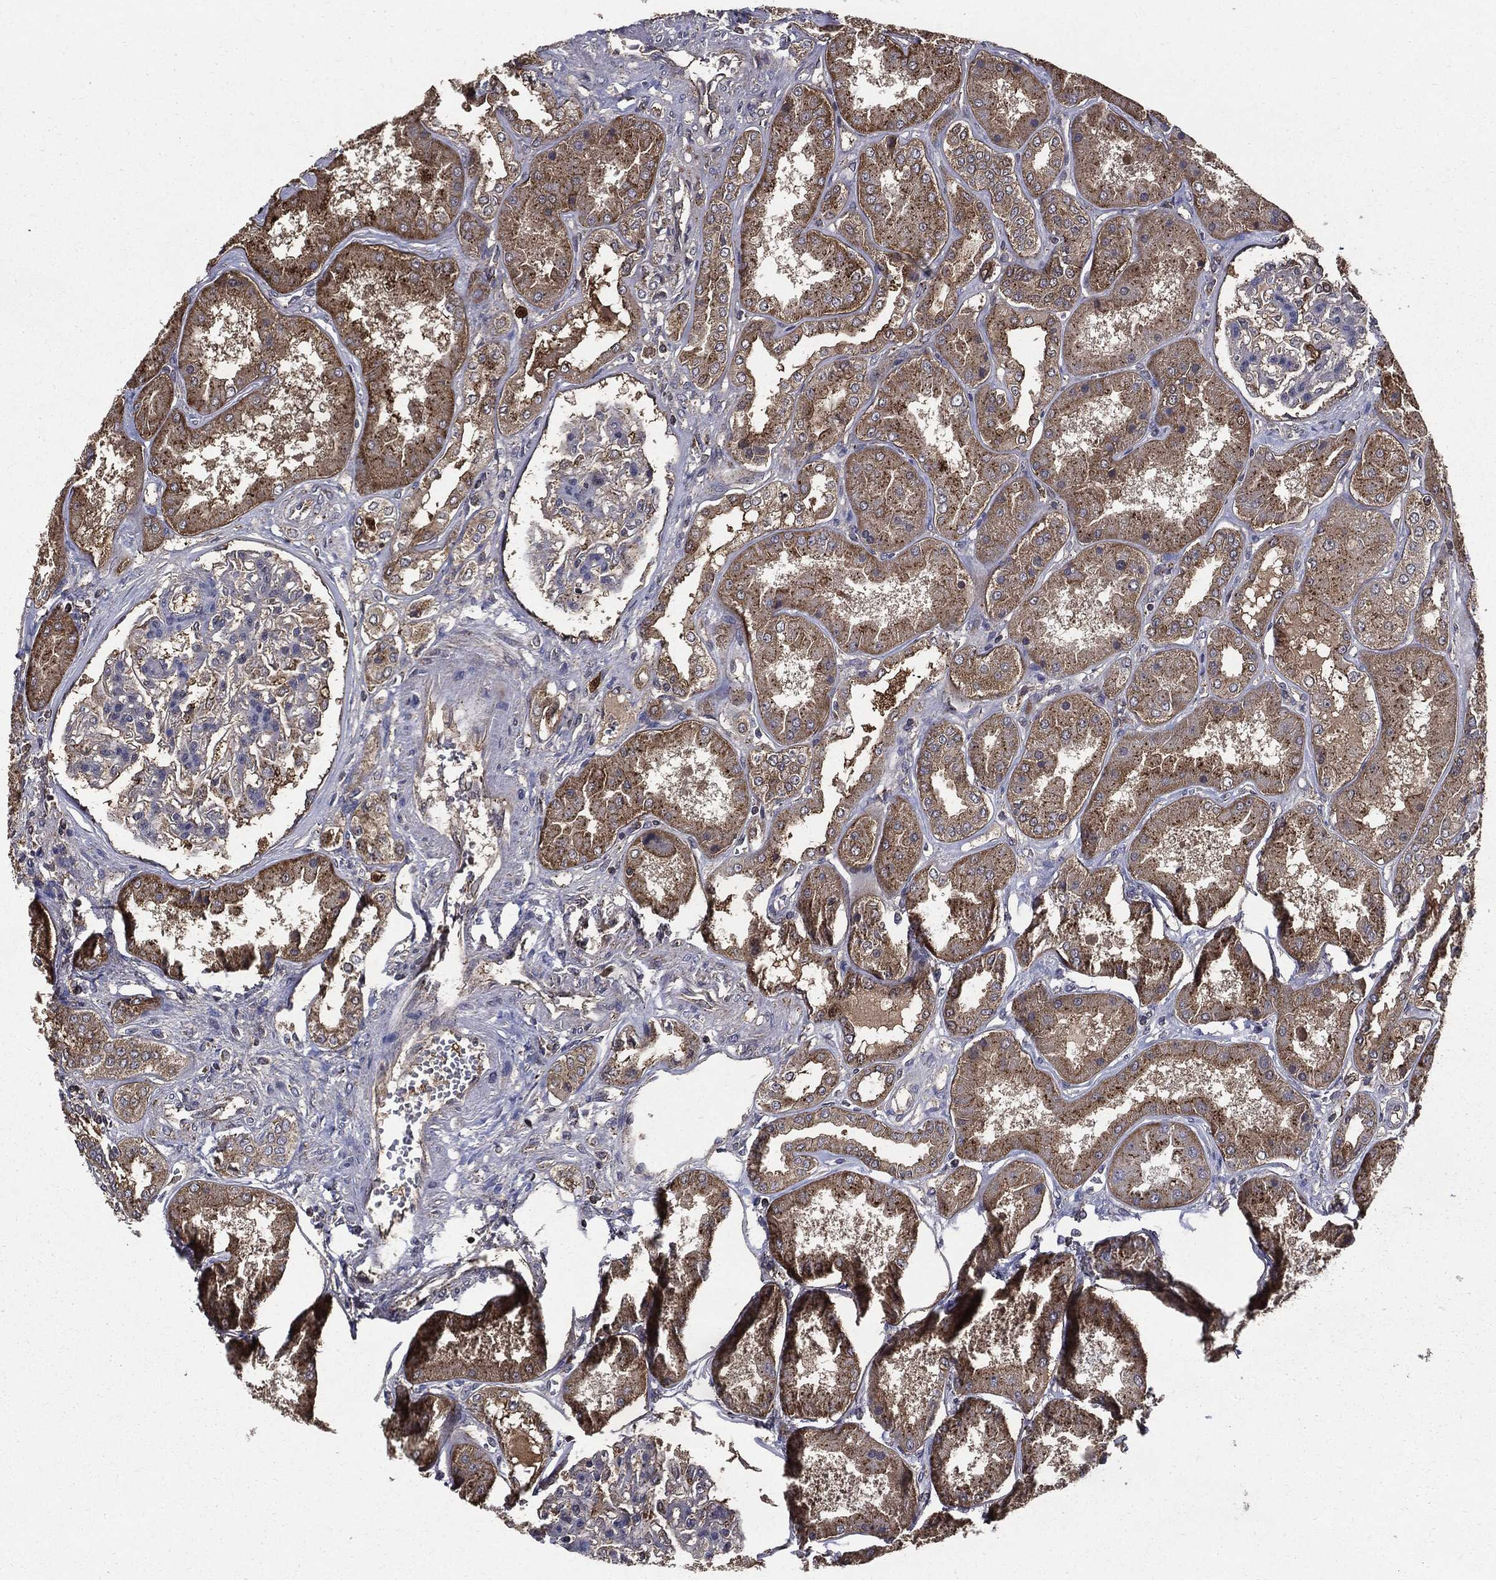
{"staining": {"intensity": "moderate", "quantity": "<25%", "location": "cytoplasmic/membranous"}, "tissue": "kidney", "cell_type": "Cells in glomeruli", "image_type": "normal", "snomed": [{"axis": "morphology", "description": "Normal tissue, NOS"}, {"axis": "topography", "description": "Kidney"}], "caption": "Immunohistochemical staining of unremarkable human kidney shows <25% levels of moderate cytoplasmic/membranous protein positivity in approximately <25% of cells in glomeruli.", "gene": "PDCD6IP", "patient": {"sex": "female", "age": 56}}